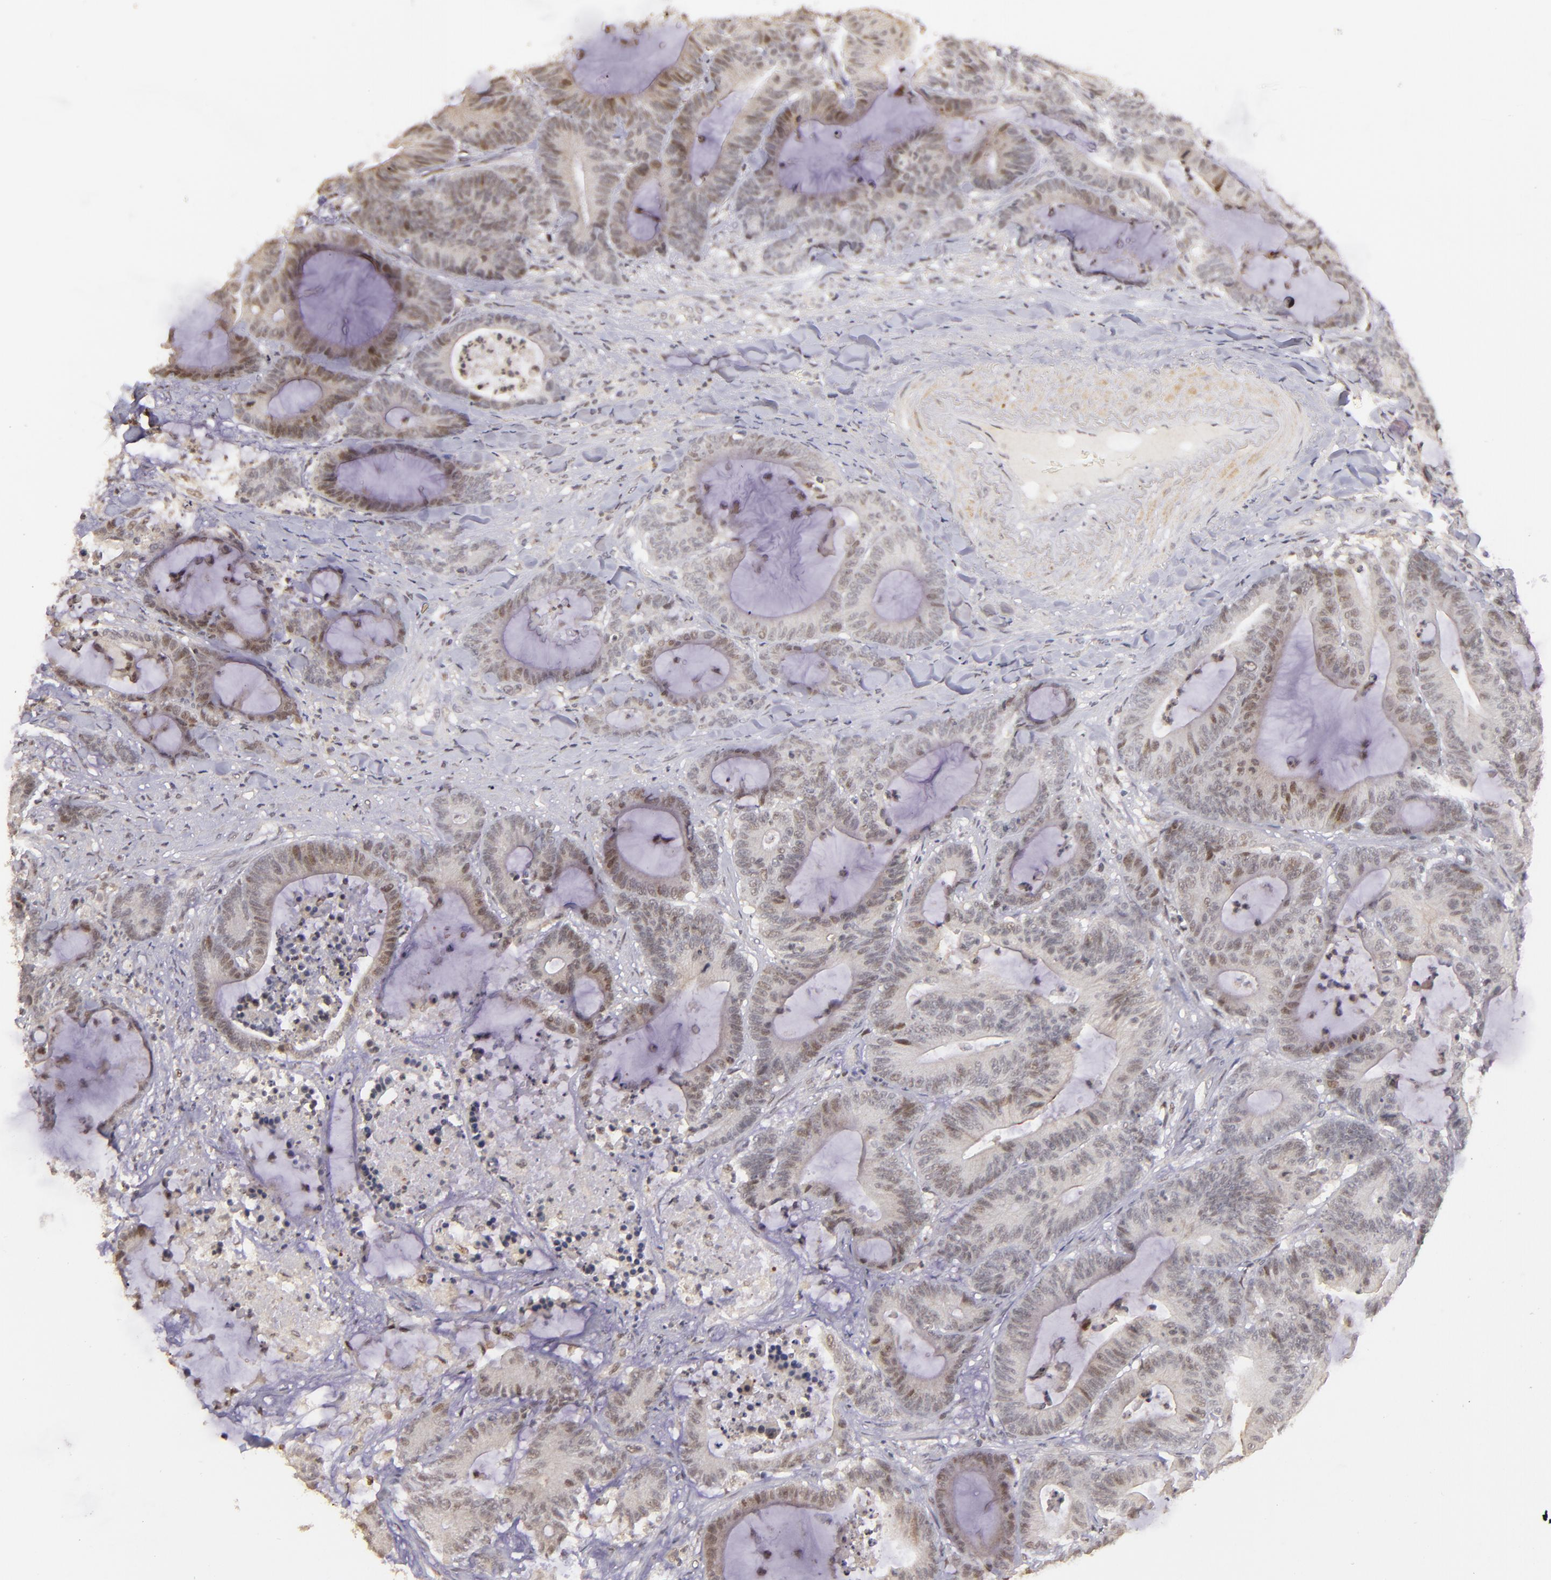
{"staining": {"intensity": "weak", "quantity": "<25%", "location": "nuclear"}, "tissue": "colorectal cancer", "cell_type": "Tumor cells", "image_type": "cancer", "snomed": [{"axis": "morphology", "description": "Adenocarcinoma, NOS"}, {"axis": "topography", "description": "Colon"}], "caption": "Immunohistochemistry of human colorectal adenocarcinoma shows no expression in tumor cells. Brightfield microscopy of immunohistochemistry stained with DAB (3,3'-diaminobenzidine) (brown) and hematoxylin (blue), captured at high magnification.", "gene": "RARB", "patient": {"sex": "female", "age": 84}}